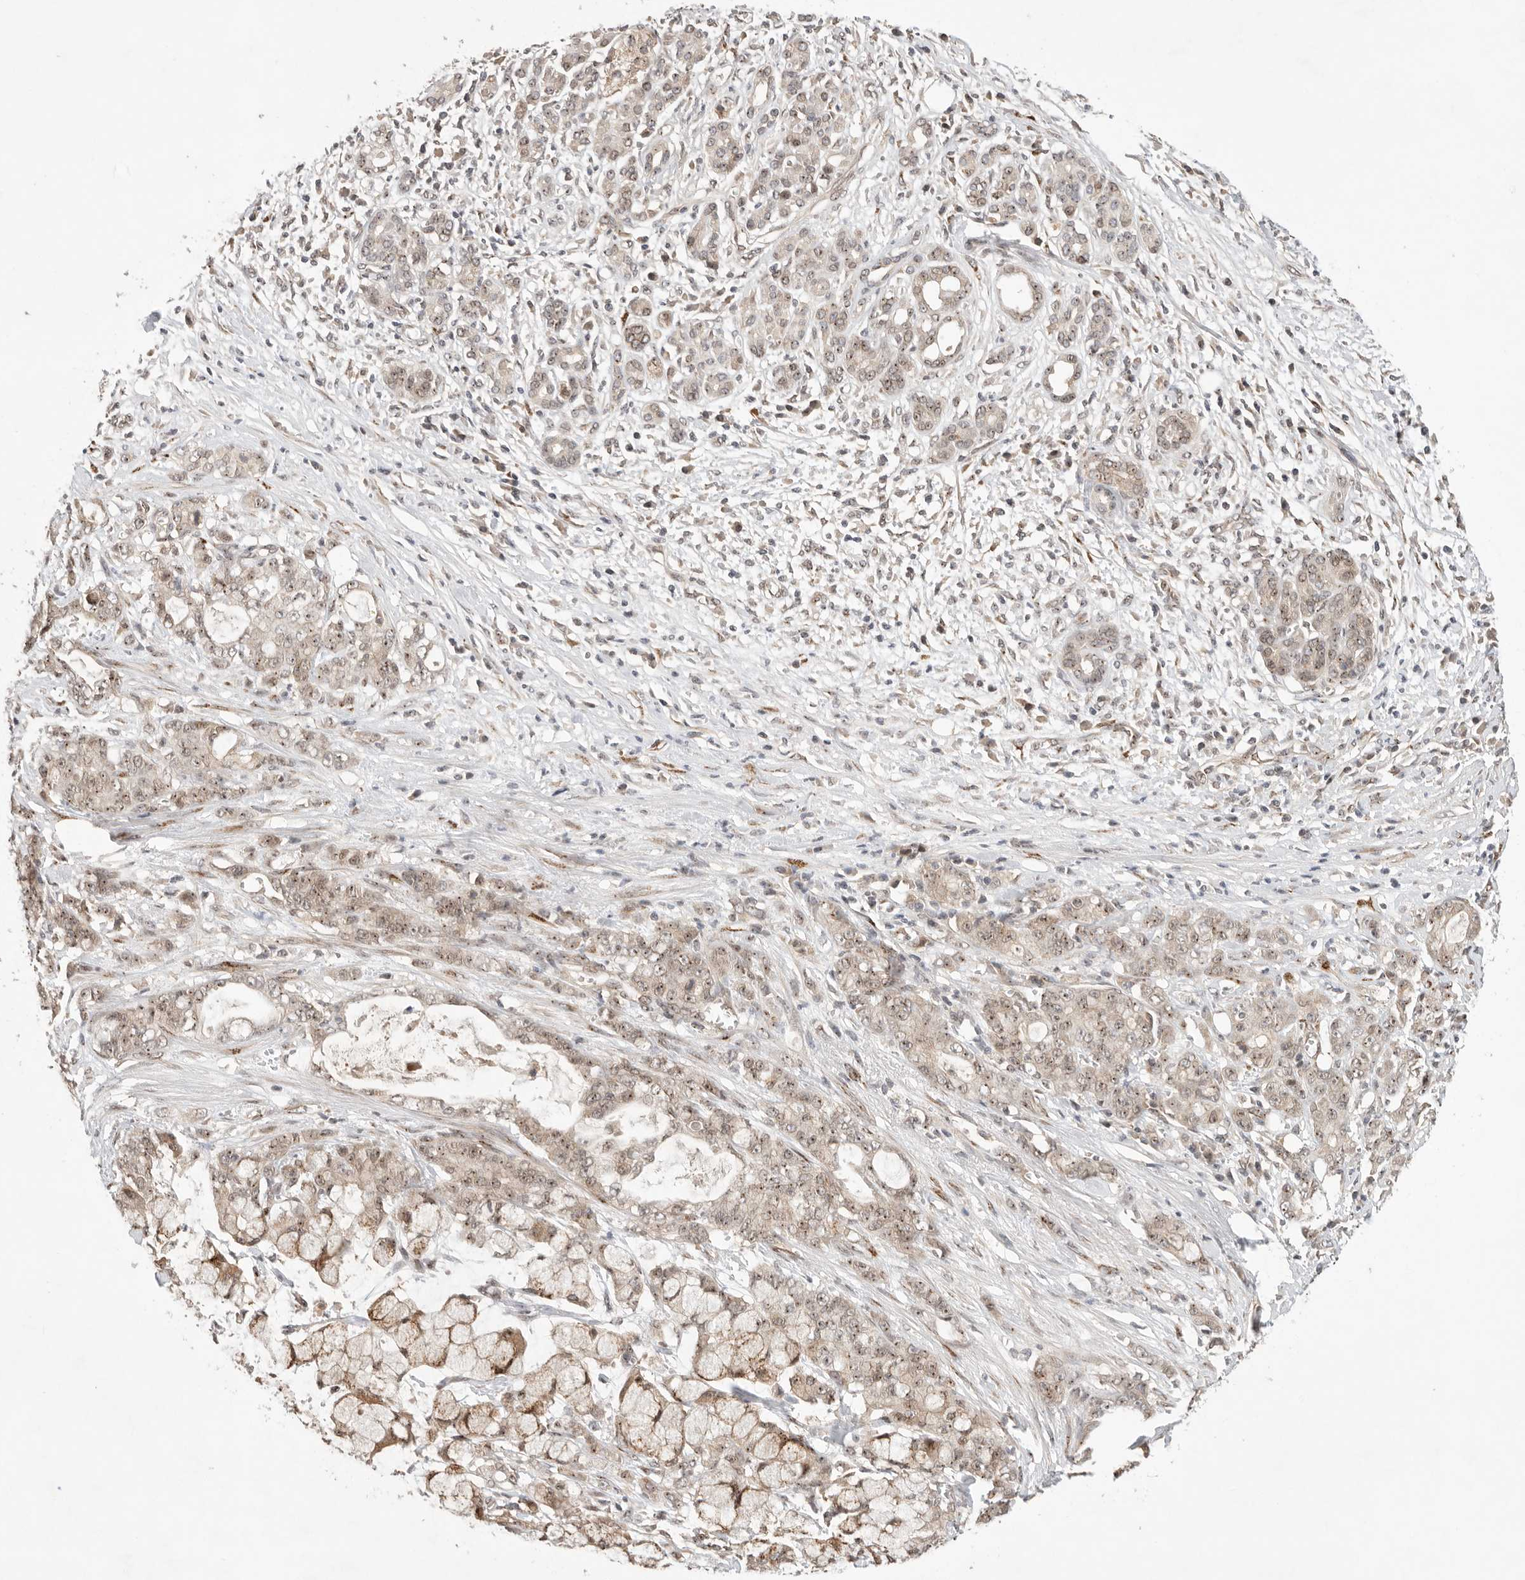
{"staining": {"intensity": "weak", "quantity": ">75%", "location": "cytoplasmic/membranous,nuclear"}, "tissue": "pancreatic cancer", "cell_type": "Tumor cells", "image_type": "cancer", "snomed": [{"axis": "morphology", "description": "Adenocarcinoma, NOS"}, {"axis": "topography", "description": "Pancreas"}], "caption": "High-magnification brightfield microscopy of adenocarcinoma (pancreatic) stained with DAB (brown) and counterstained with hematoxylin (blue). tumor cells exhibit weak cytoplasmic/membranous and nuclear positivity is seen in approximately>75% of cells.", "gene": "LEMD3", "patient": {"sex": "female", "age": 73}}